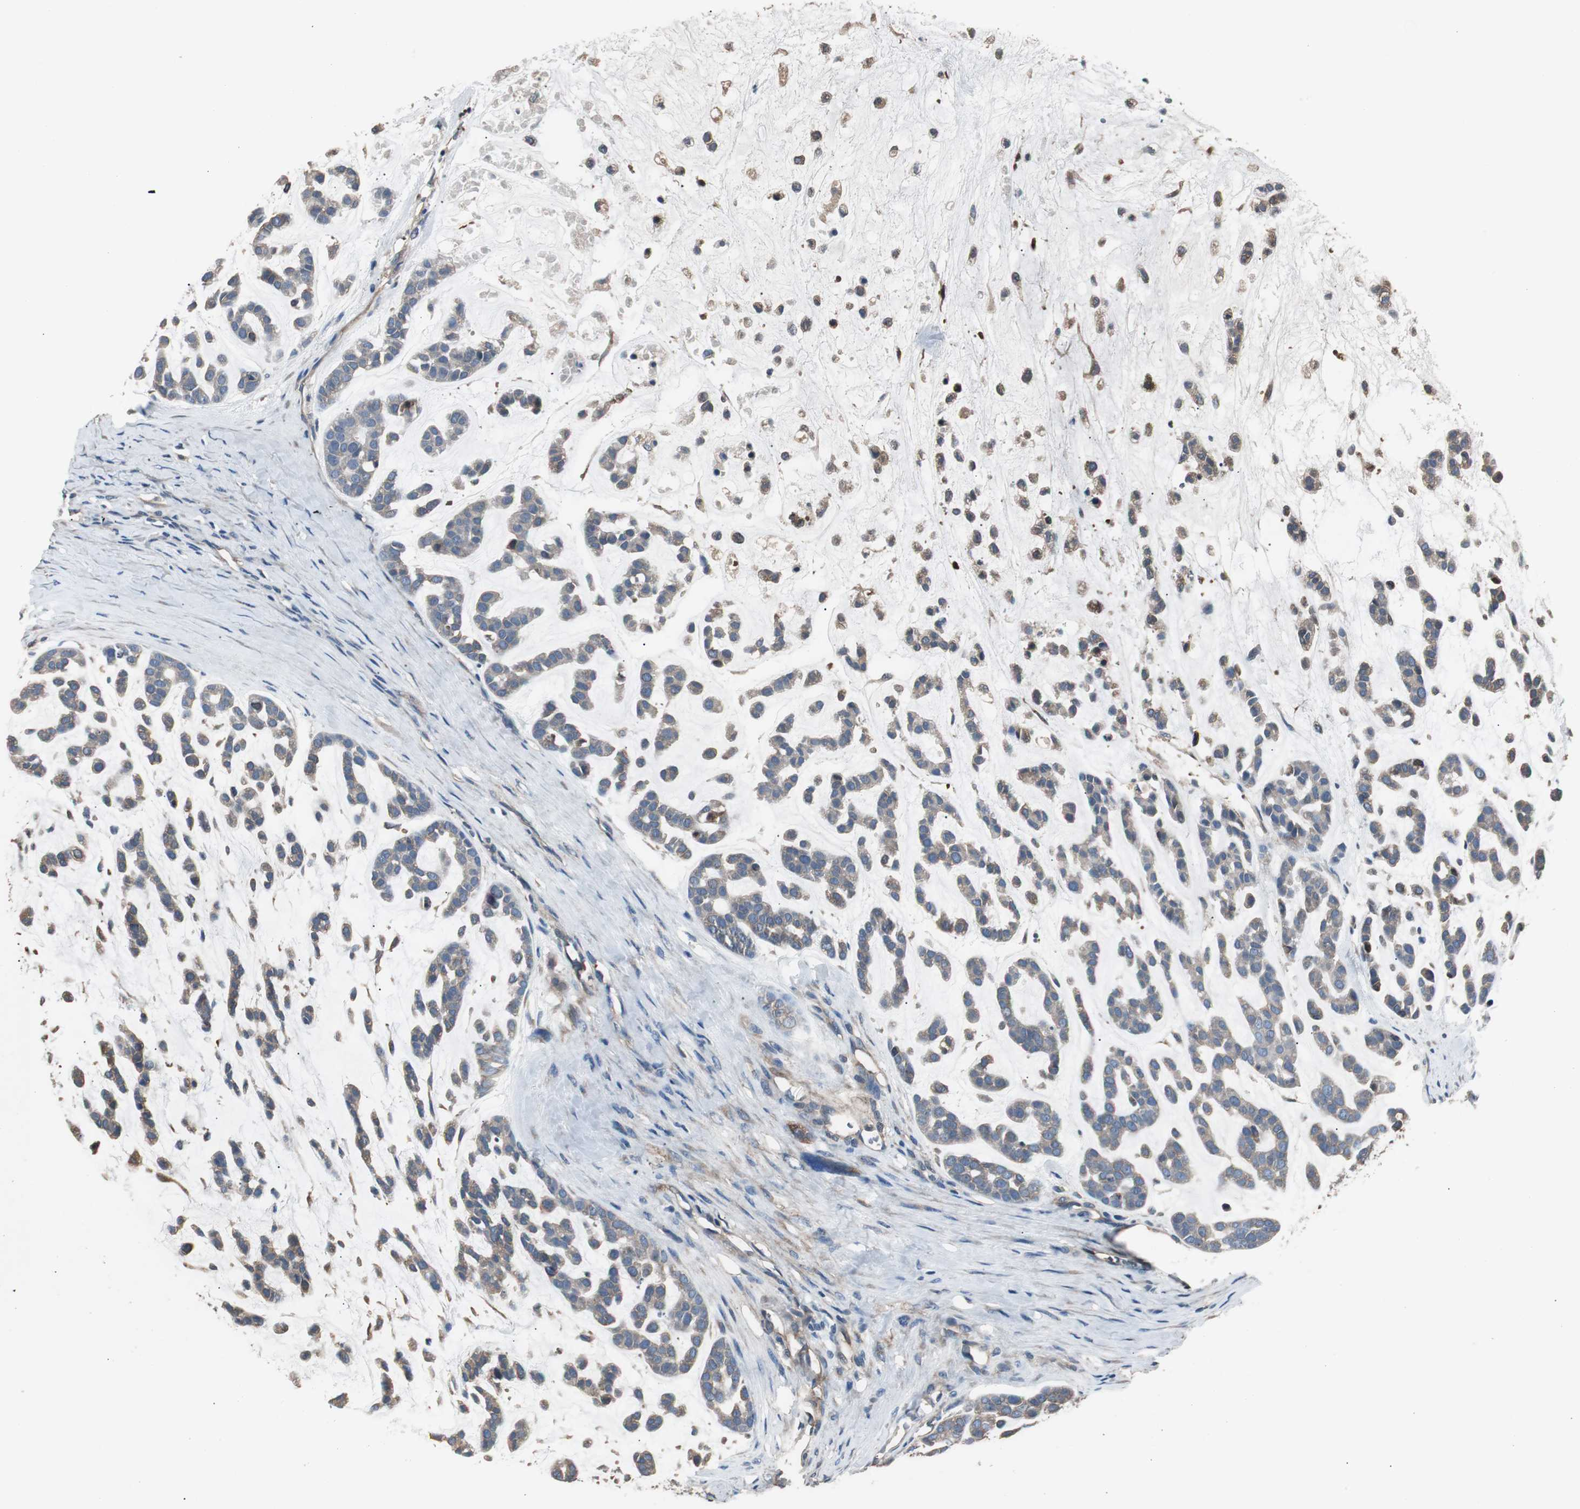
{"staining": {"intensity": "weak", "quantity": ">75%", "location": "cytoplasmic/membranous"}, "tissue": "head and neck cancer", "cell_type": "Tumor cells", "image_type": "cancer", "snomed": [{"axis": "morphology", "description": "Adenocarcinoma, NOS"}, {"axis": "morphology", "description": "Adenoma, NOS"}, {"axis": "topography", "description": "Head-Neck"}], "caption": "Human head and neck cancer stained with a protein marker exhibits weak staining in tumor cells.", "gene": "CAPNS1", "patient": {"sex": "female", "age": 55}}